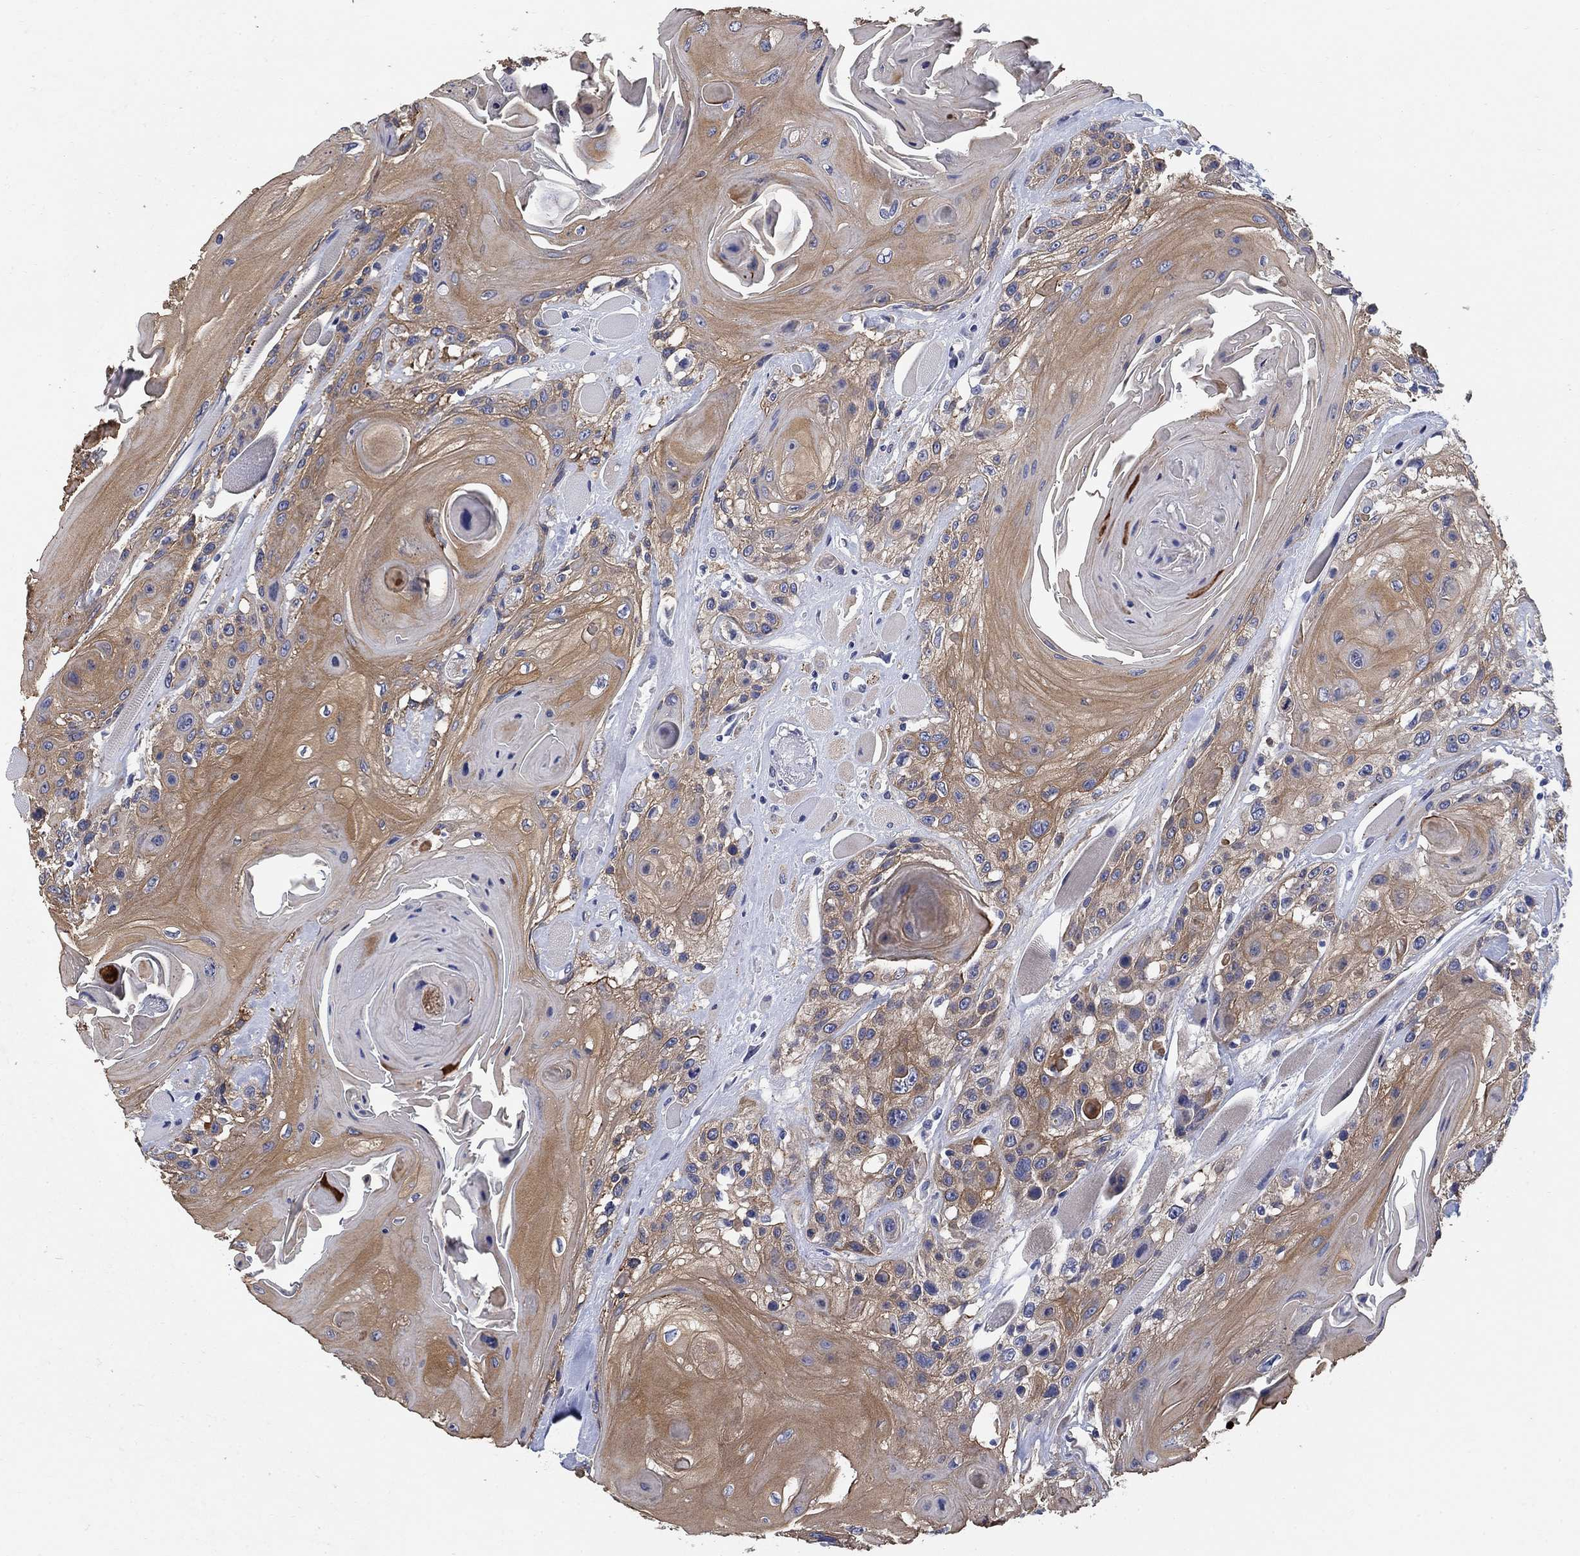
{"staining": {"intensity": "moderate", "quantity": ">75%", "location": "cytoplasmic/membranous"}, "tissue": "head and neck cancer", "cell_type": "Tumor cells", "image_type": "cancer", "snomed": [{"axis": "morphology", "description": "Squamous cell carcinoma, NOS"}, {"axis": "topography", "description": "Head-Neck"}], "caption": "Immunohistochemical staining of human head and neck cancer (squamous cell carcinoma) reveals medium levels of moderate cytoplasmic/membranous staining in approximately >75% of tumor cells.", "gene": "CLUL1", "patient": {"sex": "female", "age": 59}}